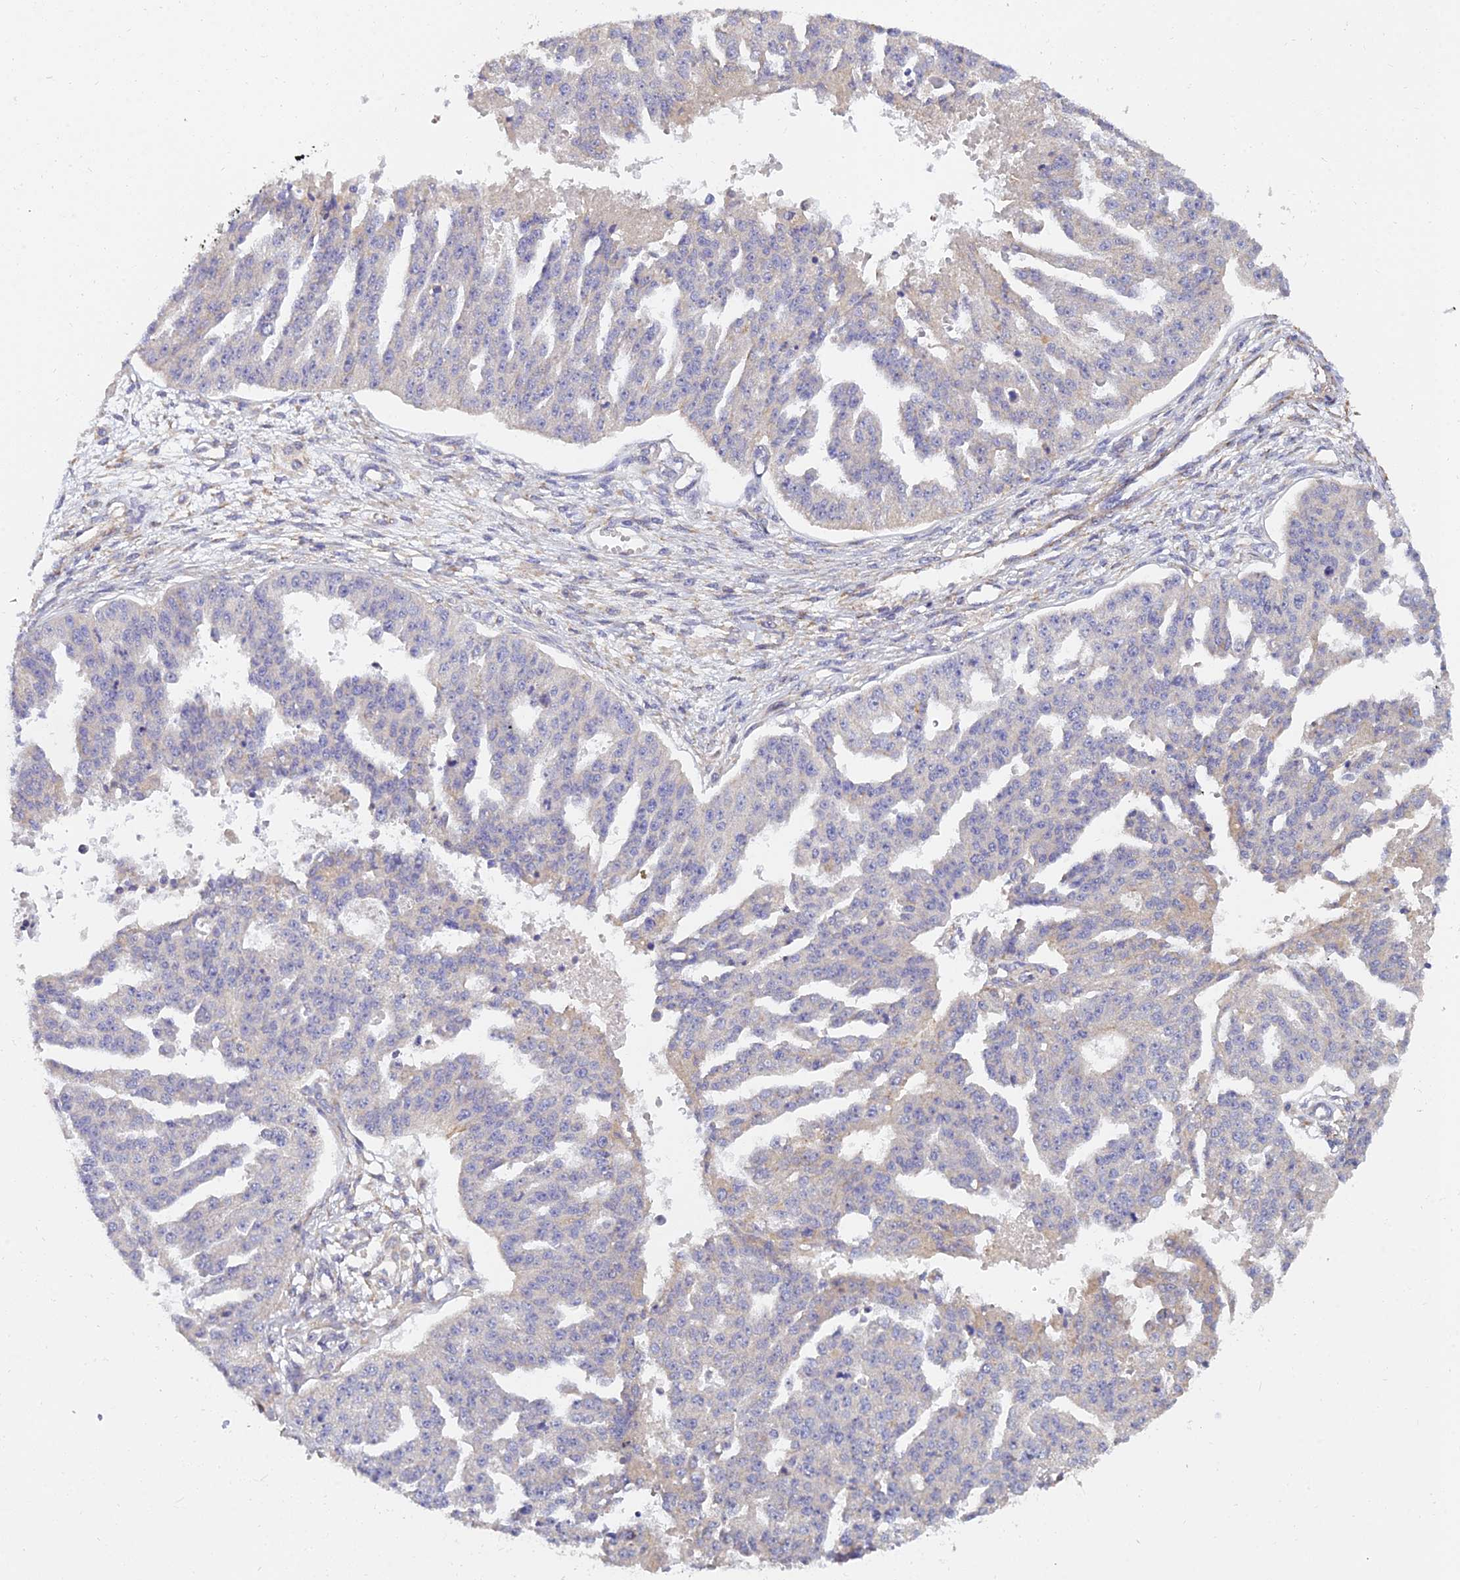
{"staining": {"intensity": "negative", "quantity": "none", "location": "none"}, "tissue": "ovarian cancer", "cell_type": "Tumor cells", "image_type": "cancer", "snomed": [{"axis": "morphology", "description": "Cystadenocarcinoma, serous, NOS"}, {"axis": "topography", "description": "Ovary"}], "caption": "The histopathology image reveals no staining of tumor cells in serous cystadenocarcinoma (ovarian).", "gene": "ARL8B", "patient": {"sex": "female", "age": 58}}